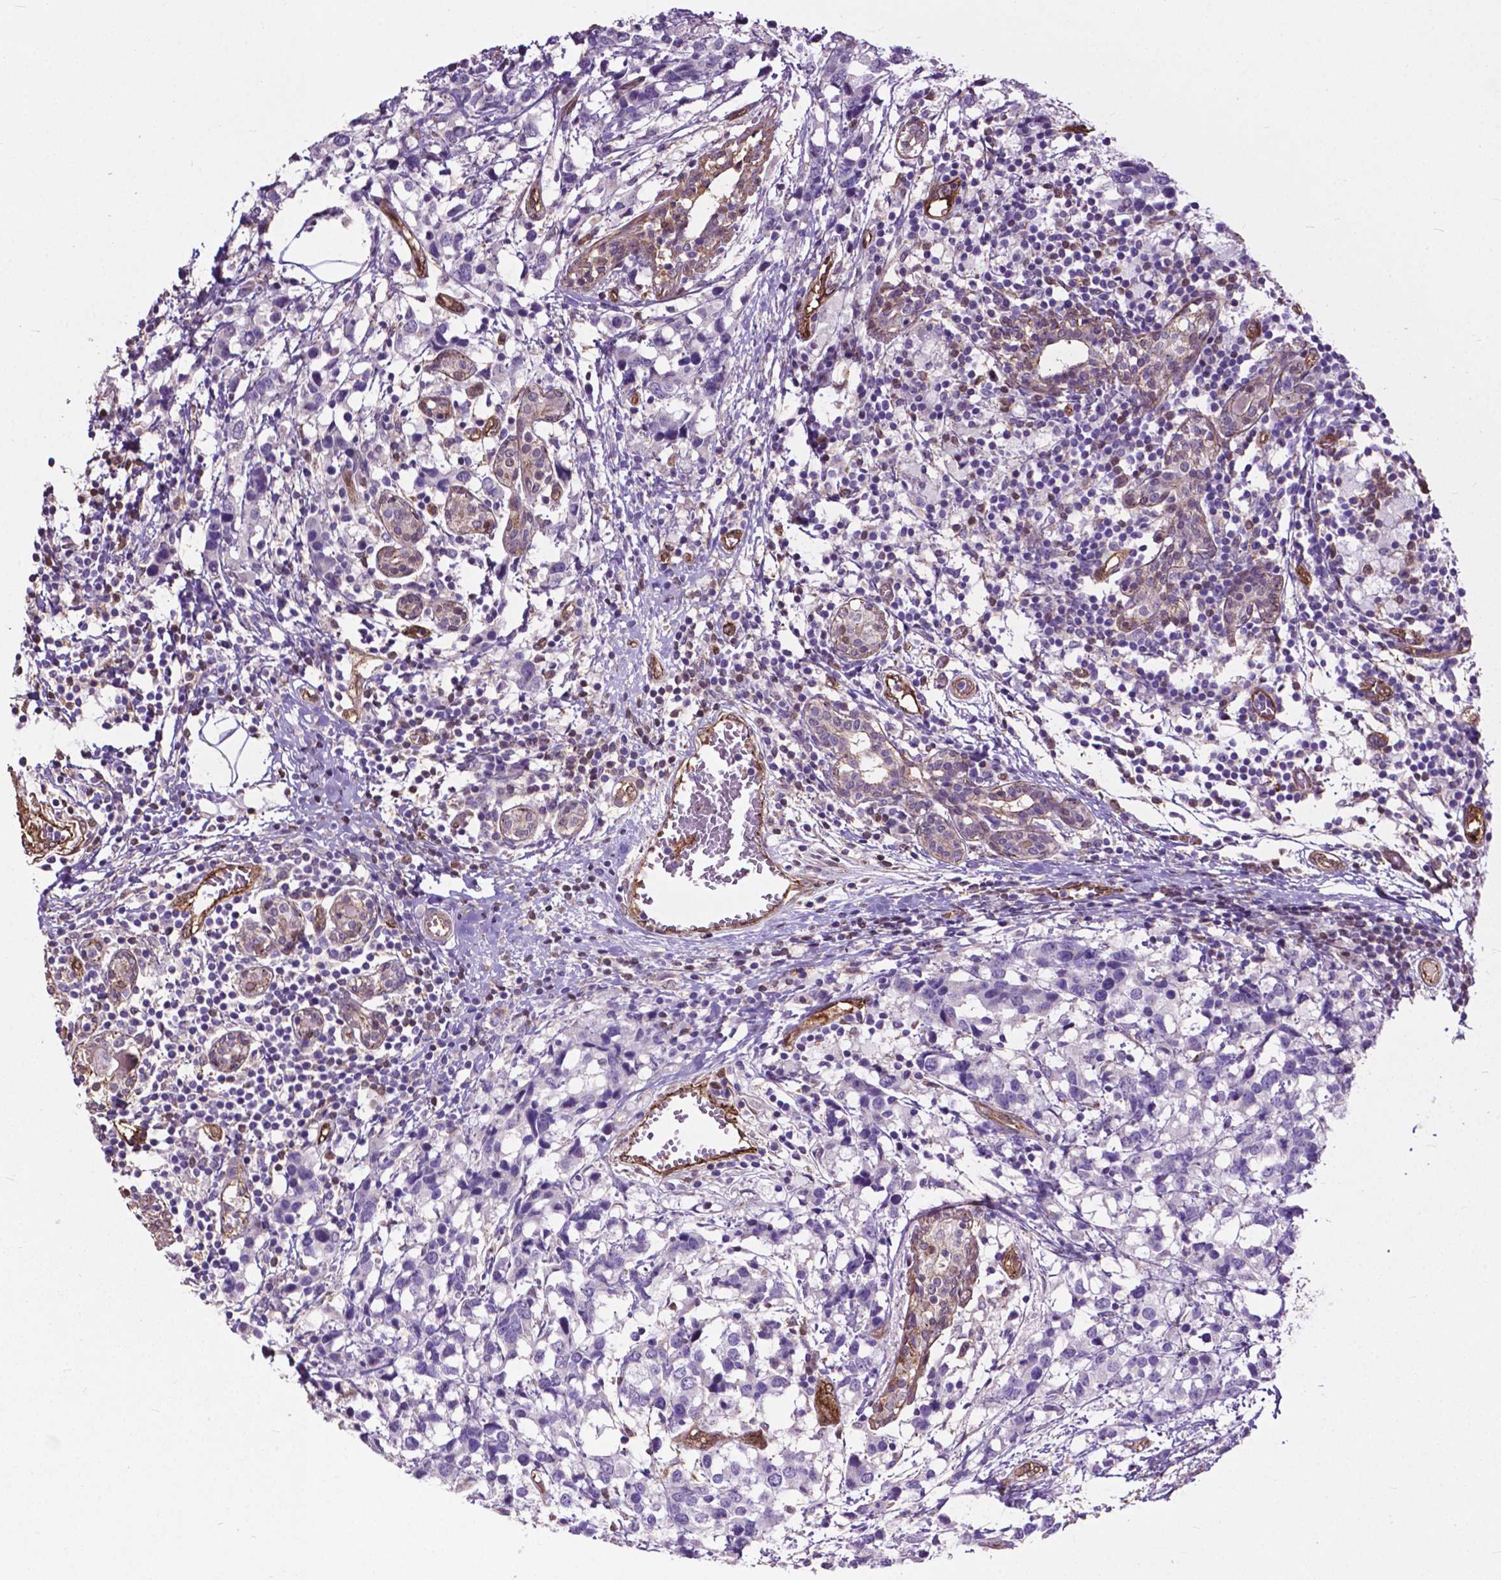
{"staining": {"intensity": "negative", "quantity": "none", "location": "none"}, "tissue": "breast cancer", "cell_type": "Tumor cells", "image_type": "cancer", "snomed": [{"axis": "morphology", "description": "Lobular carcinoma"}, {"axis": "topography", "description": "Breast"}], "caption": "Tumor cells show no significant protein expression in breast lobular carcinoma.", "gene": "PDLIM1", "patient": {"sex": "female", "age": 59}}